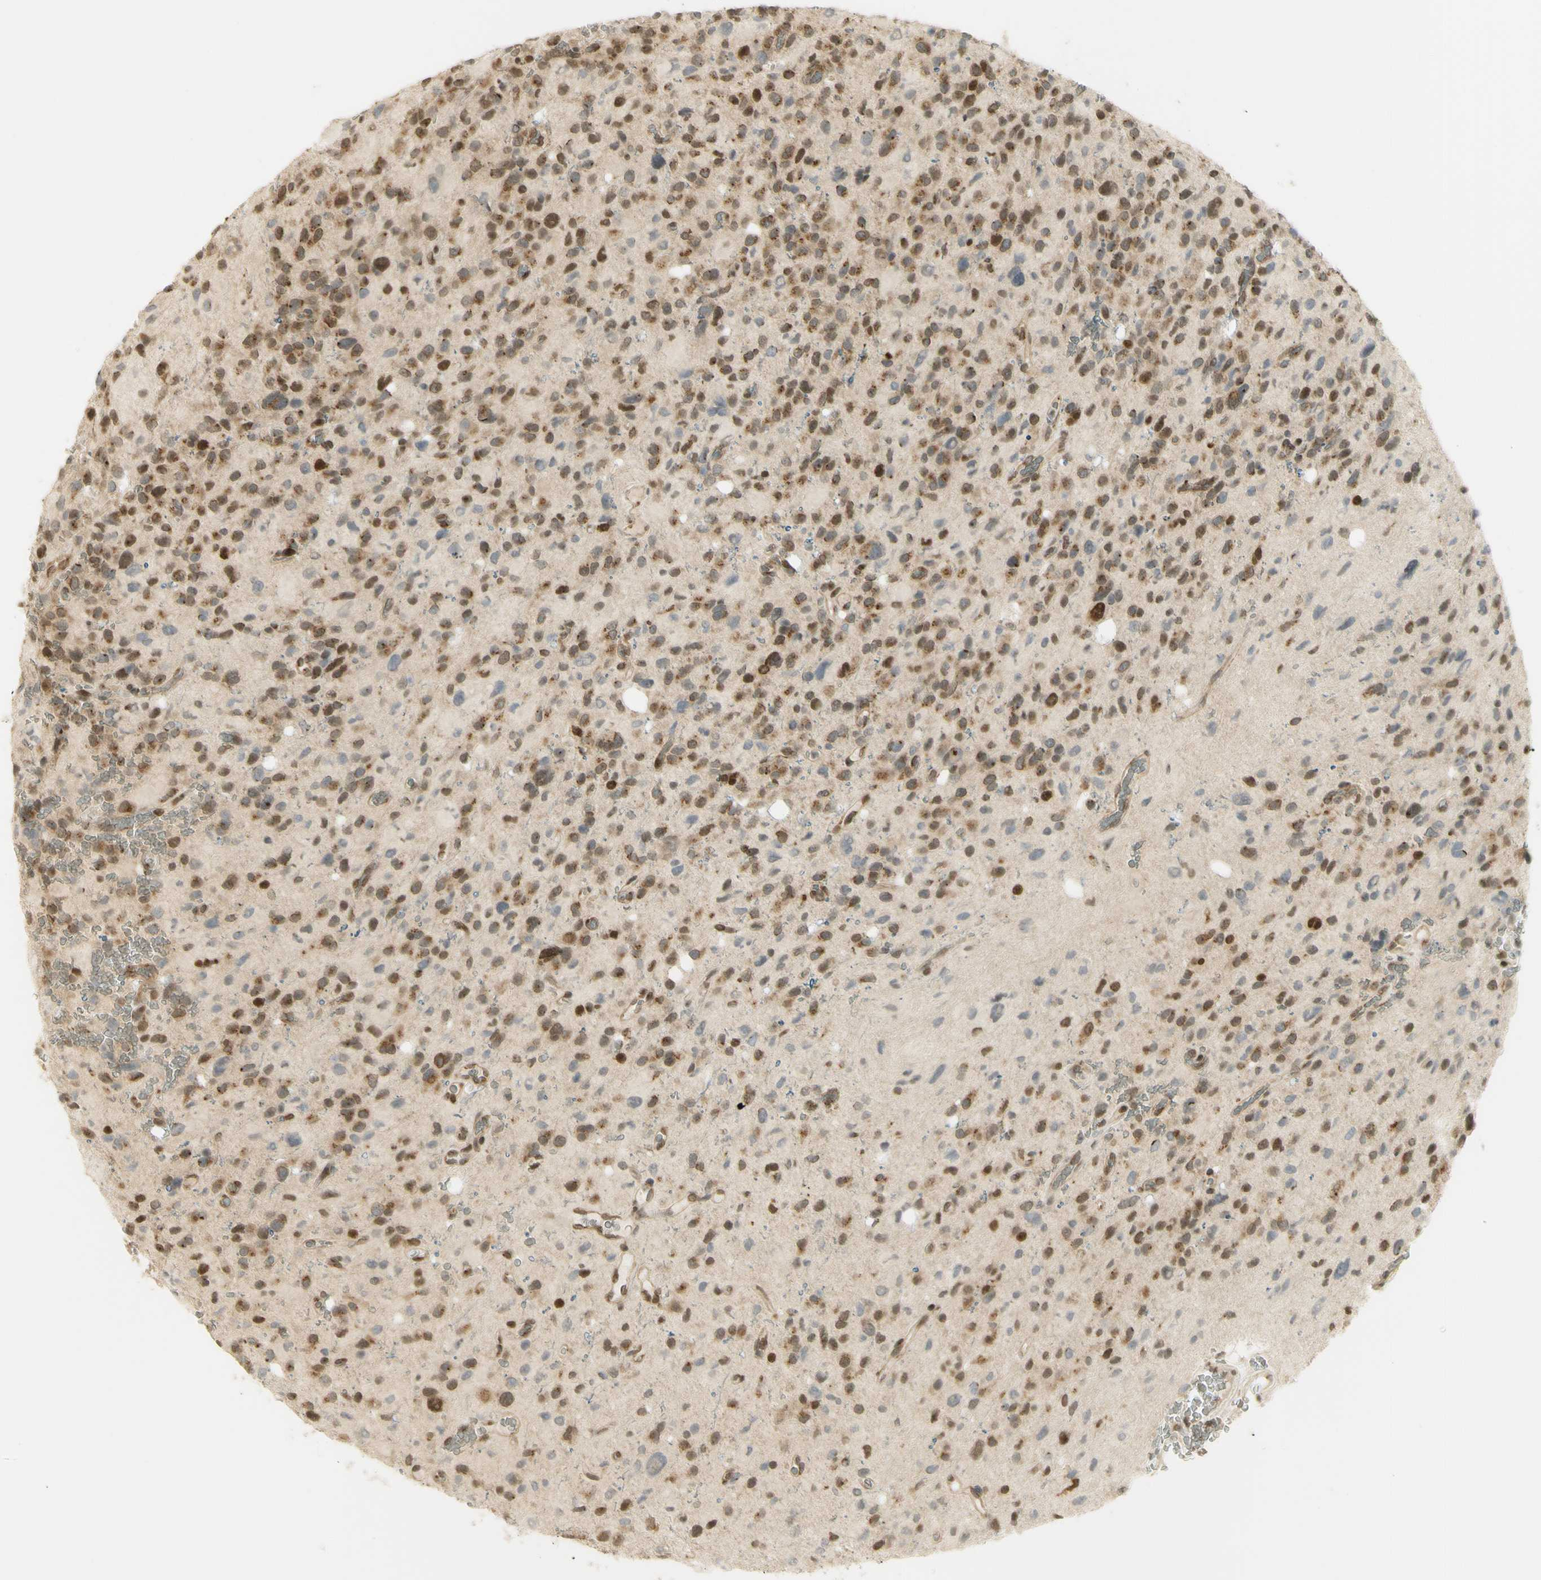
{"staining": {"intensity": "moderate", "quantity": ">75%", "location": "cytoplasmic/membranous,nuclear"}, "tissue": "glioma", "cell_type": "Tumor cells", "image_type": "cancer", "snomed": [{"axis": "morphology", "description": "Glioma, malignant, High grade"}, {"axis": "topography", "description": "Brain"}], "caption": "The micrograph shows immunohistochemical staining of malignant glioma (high-grade). There is moderate cytoplasmic/membranous and nuclear positivity is appreciated in approximately >75% of tumor cells.", "gene": "KIF11", "patient": {"sex": "male", "age": 48}}